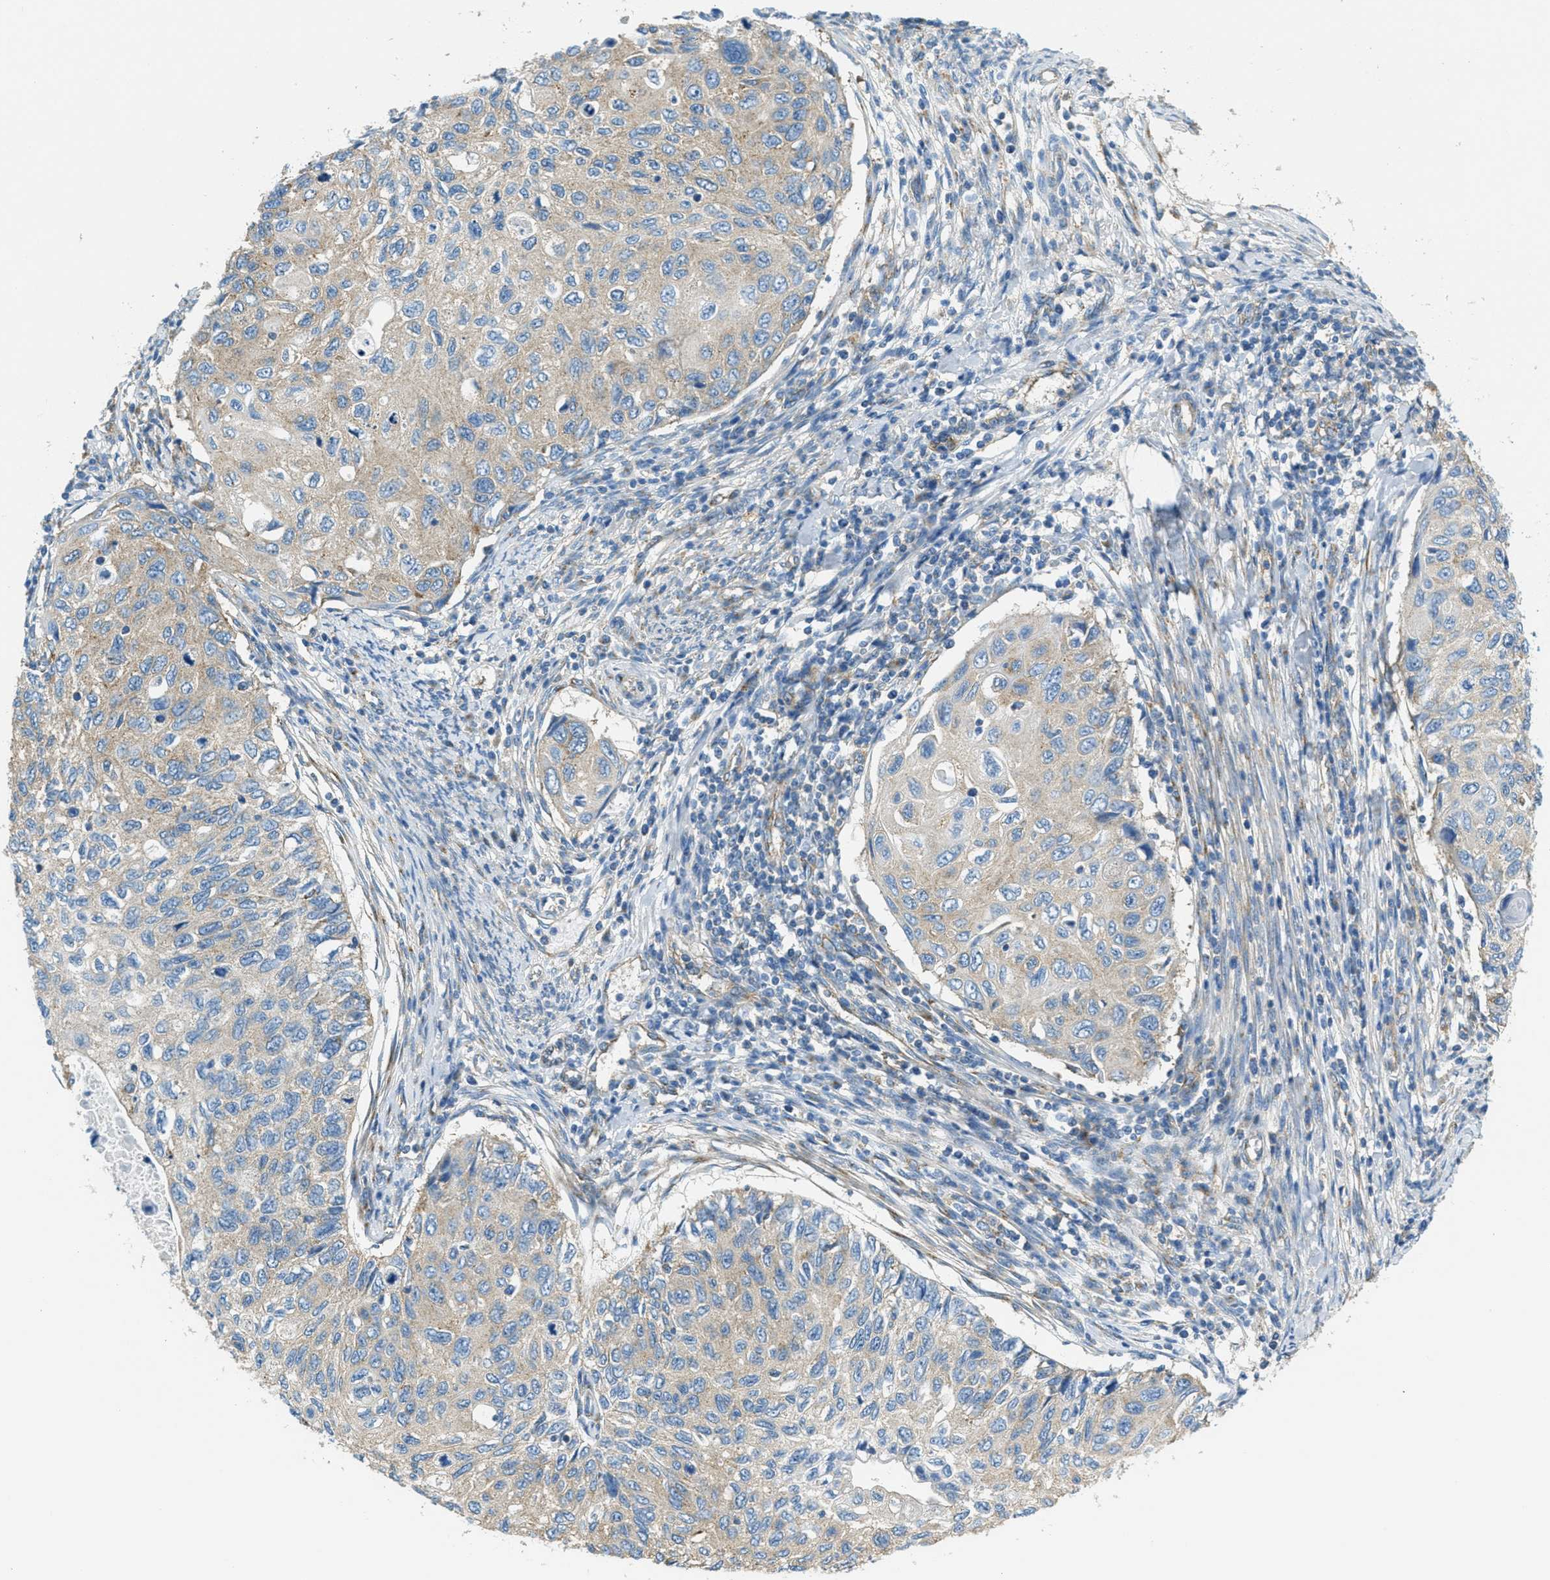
{"staining": {"intensity": "weak", "quantity": ">75%", "location": "cytoplasmic/membranous"}, "tissue": "cervical cancer", "cell_type": "Tumor cells", "image_type": "cancer", "snomed": [{"axis": "morphology", "description": "Squamous cell carcinoma, NOS"}, {"axis": "topography", "description": "Cervix"}], "caption": "A low amount of weak cytoplasmic/membranous staining is appreciated in about >75% of tumor cells in cervical cancer tissue.", "gene": "AP2B1", "patient": {"sex": "female", "age": 70}}